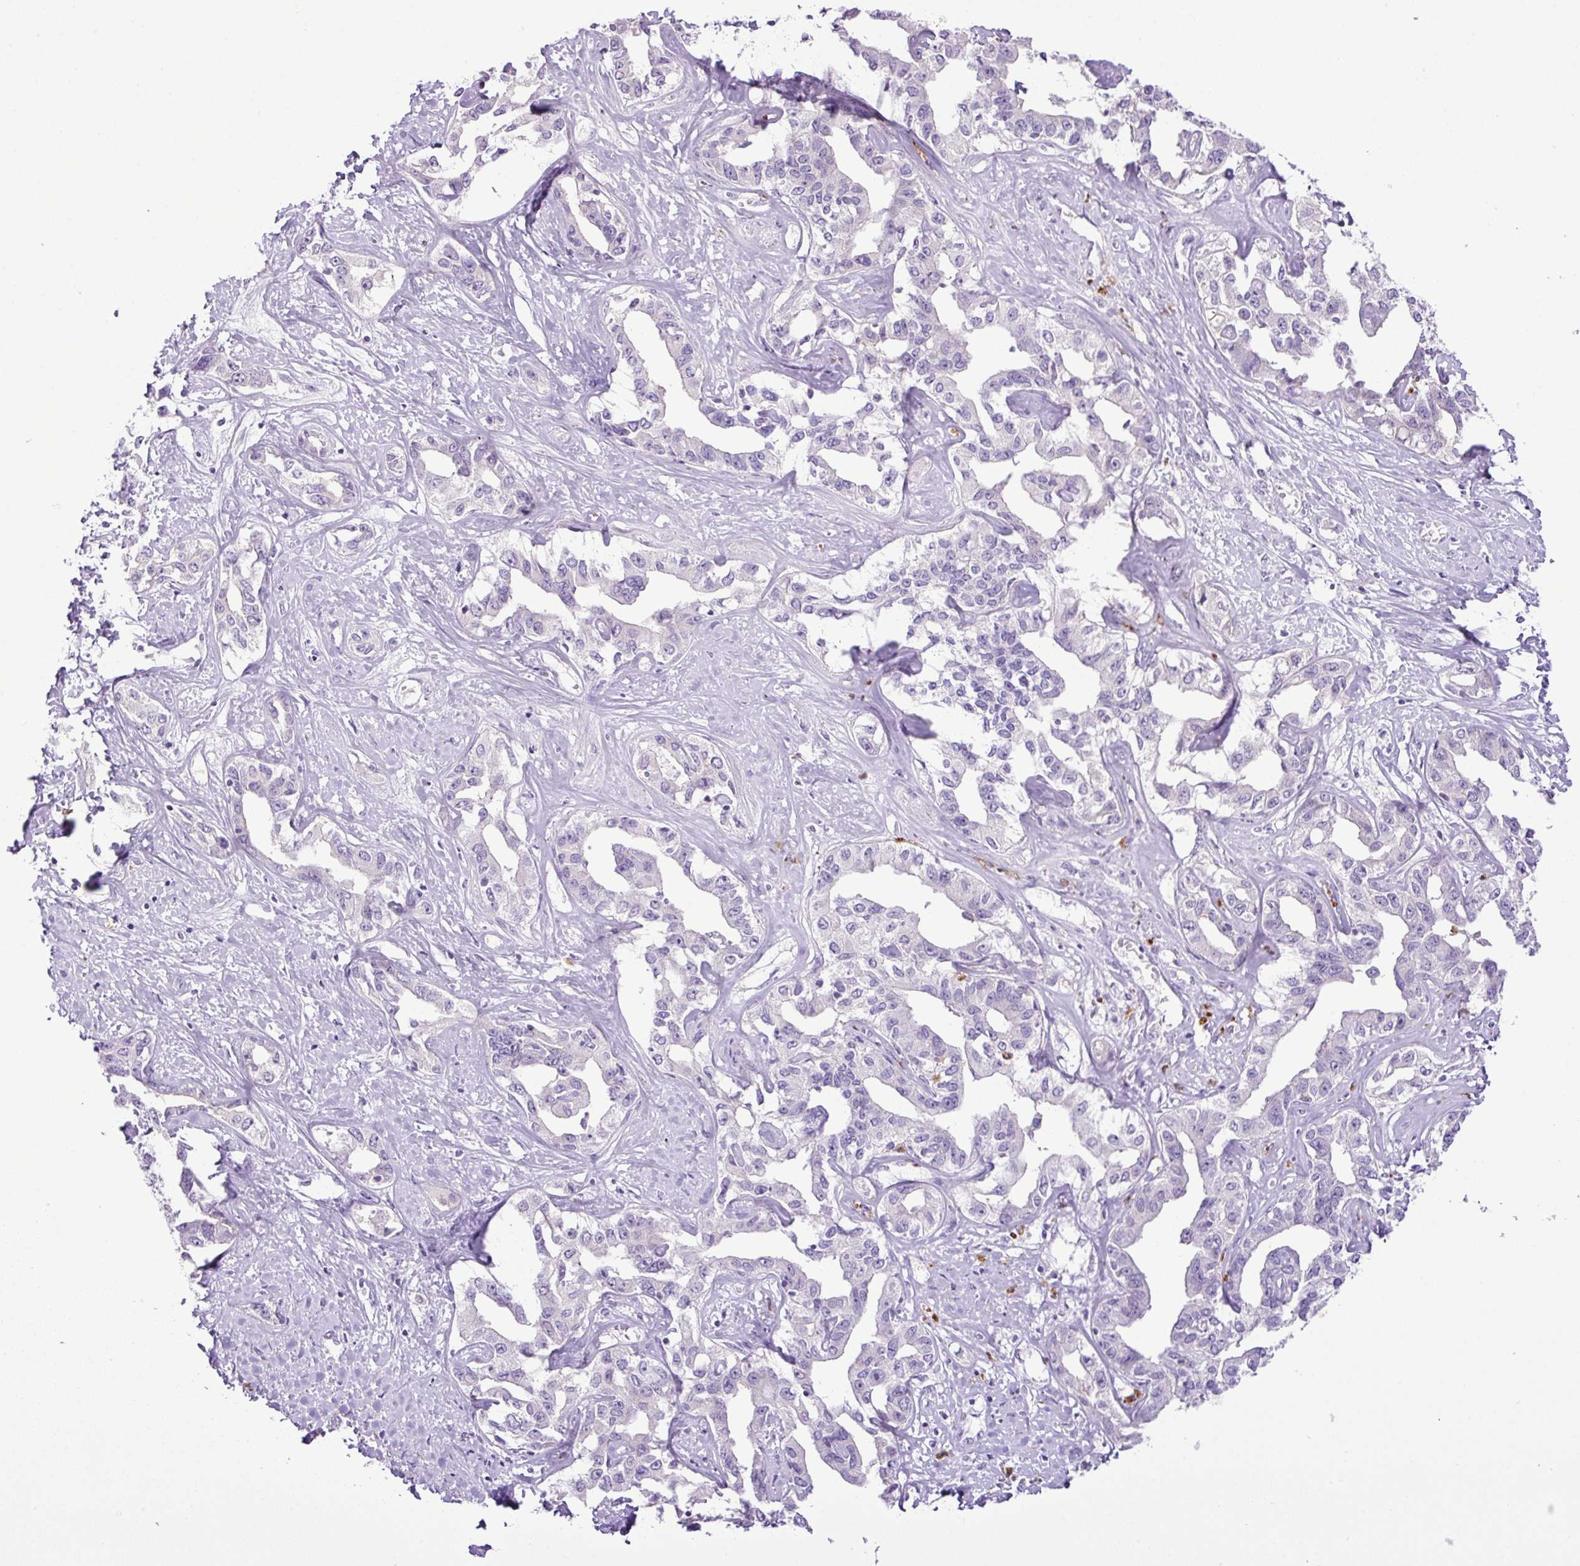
{"staining": {"intensity": "negative", "quantity": "none", "location": "none"}, "tissue": "liver cancer", "cell_type": "Tumor cells", "image_type": "cancer", "snomed": [{"axis": "morphology", "description": "Cholangiocarcinoma"}, {"axis": "topography", "description": "Liver"}], "caption": "Tumor cells show no significant protein positivity in cholangiocarcinoma (liver).", "gene": "HTR3E", "patient": {"sex": "male", "age": 59}}